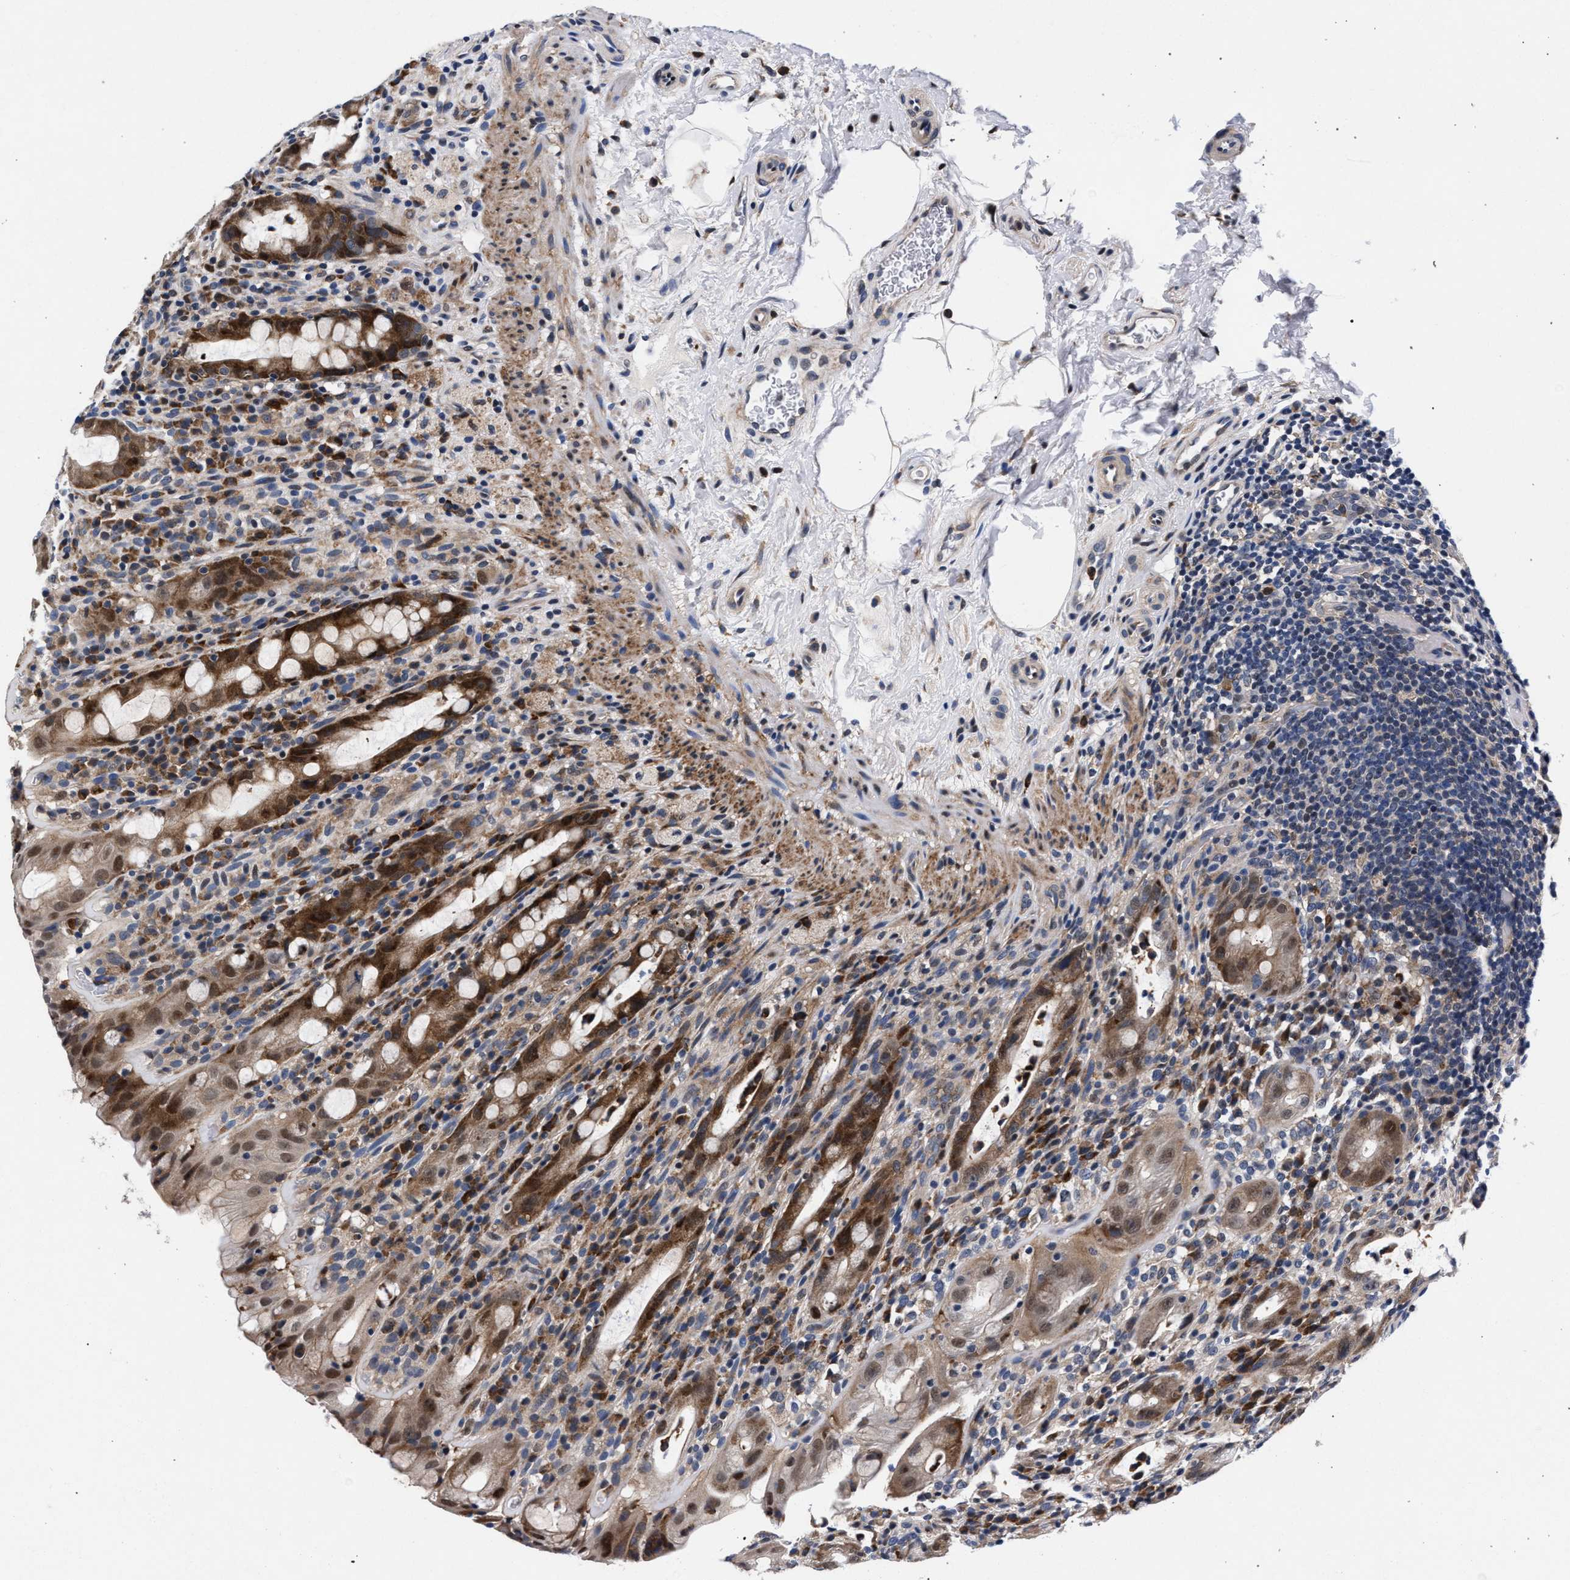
{"staining": {"intensity": "strong", "quantity": ">75%", "location": "cytoplasmic/membranous"}, "tissue": "rectum", "cell_type": "Glandular cells", "image_type": "normal", "snomed": [{"axis": "morphology", "description": "Normal tissue, NOS"}, {"axis": "topography", "description": "Rectum"}], "caption": "Immunohistochemistry micrograph of unremarkable rectum: rectum stained using immunohistochemistry (IHC) exhibits high levels of strong protein expression localized specifically in the cytoplasmic/membranous of glandular cells, appearing as a cytoplasmic/membranous brown color.", "gene": "ZNF462", "patient": {"sex": "male", "age": 44}}